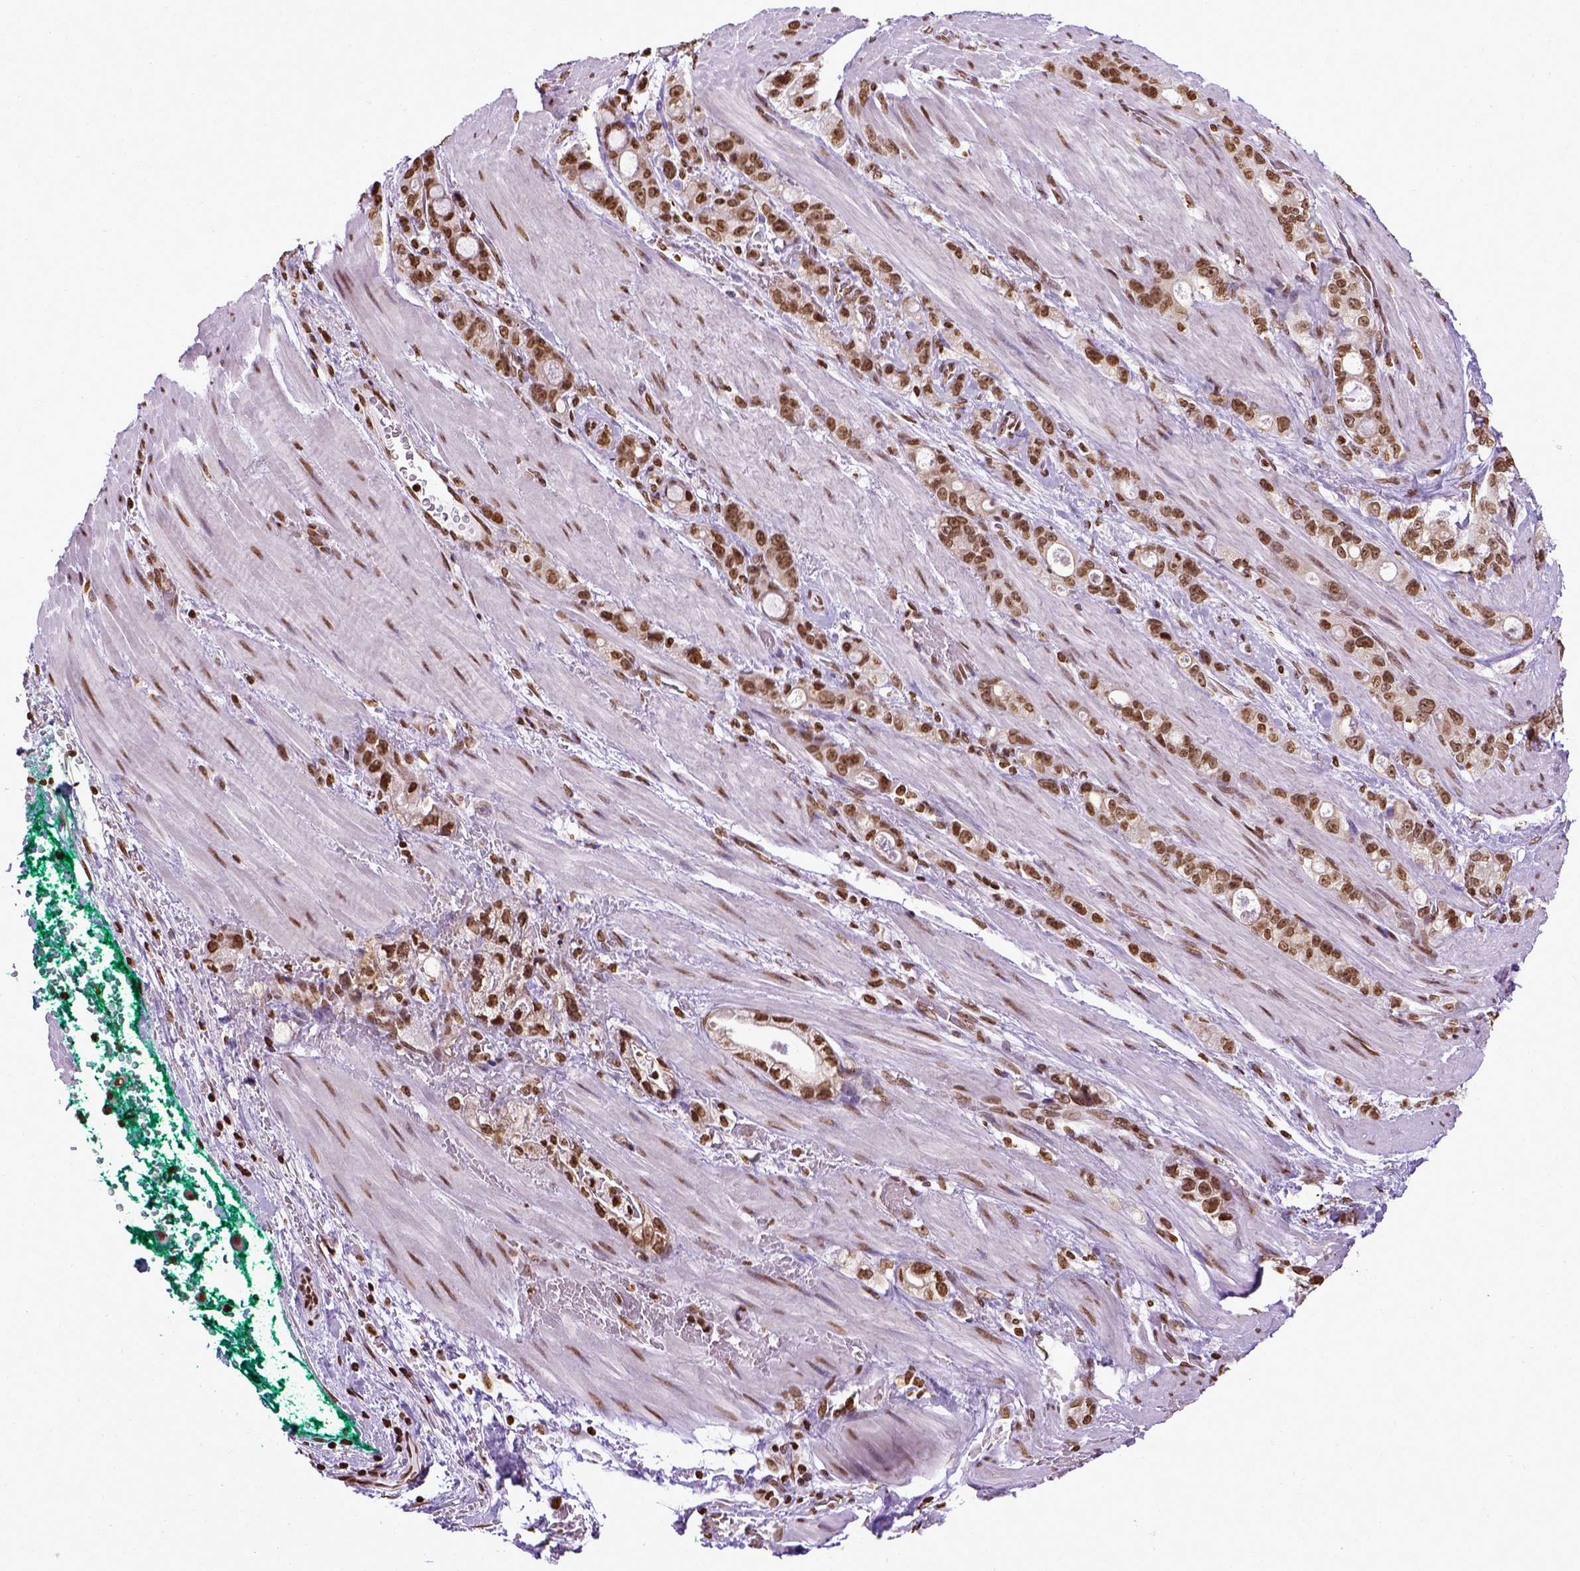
{"staining": {"intensity": "moderate", "quantity": ">75%", "location": "nuclear"}, "tissue": "stomach cancer", "cell_type": "Tumor cells", "image_type": "cancer", "snomed": [{"axis": "morphology", "description": "Adenocarcinoma, NOS"}, {"axis": "topography", "description": "Stomach"}], "caption": "Immunohistochemistry (DAB) staining of human stomach adenocarcinoma reveals moderate nuclear protein positivity in about >75% of tumor cells.", "gene": "ZNF75D", "patient": {"sex": "male", "age": 63}}